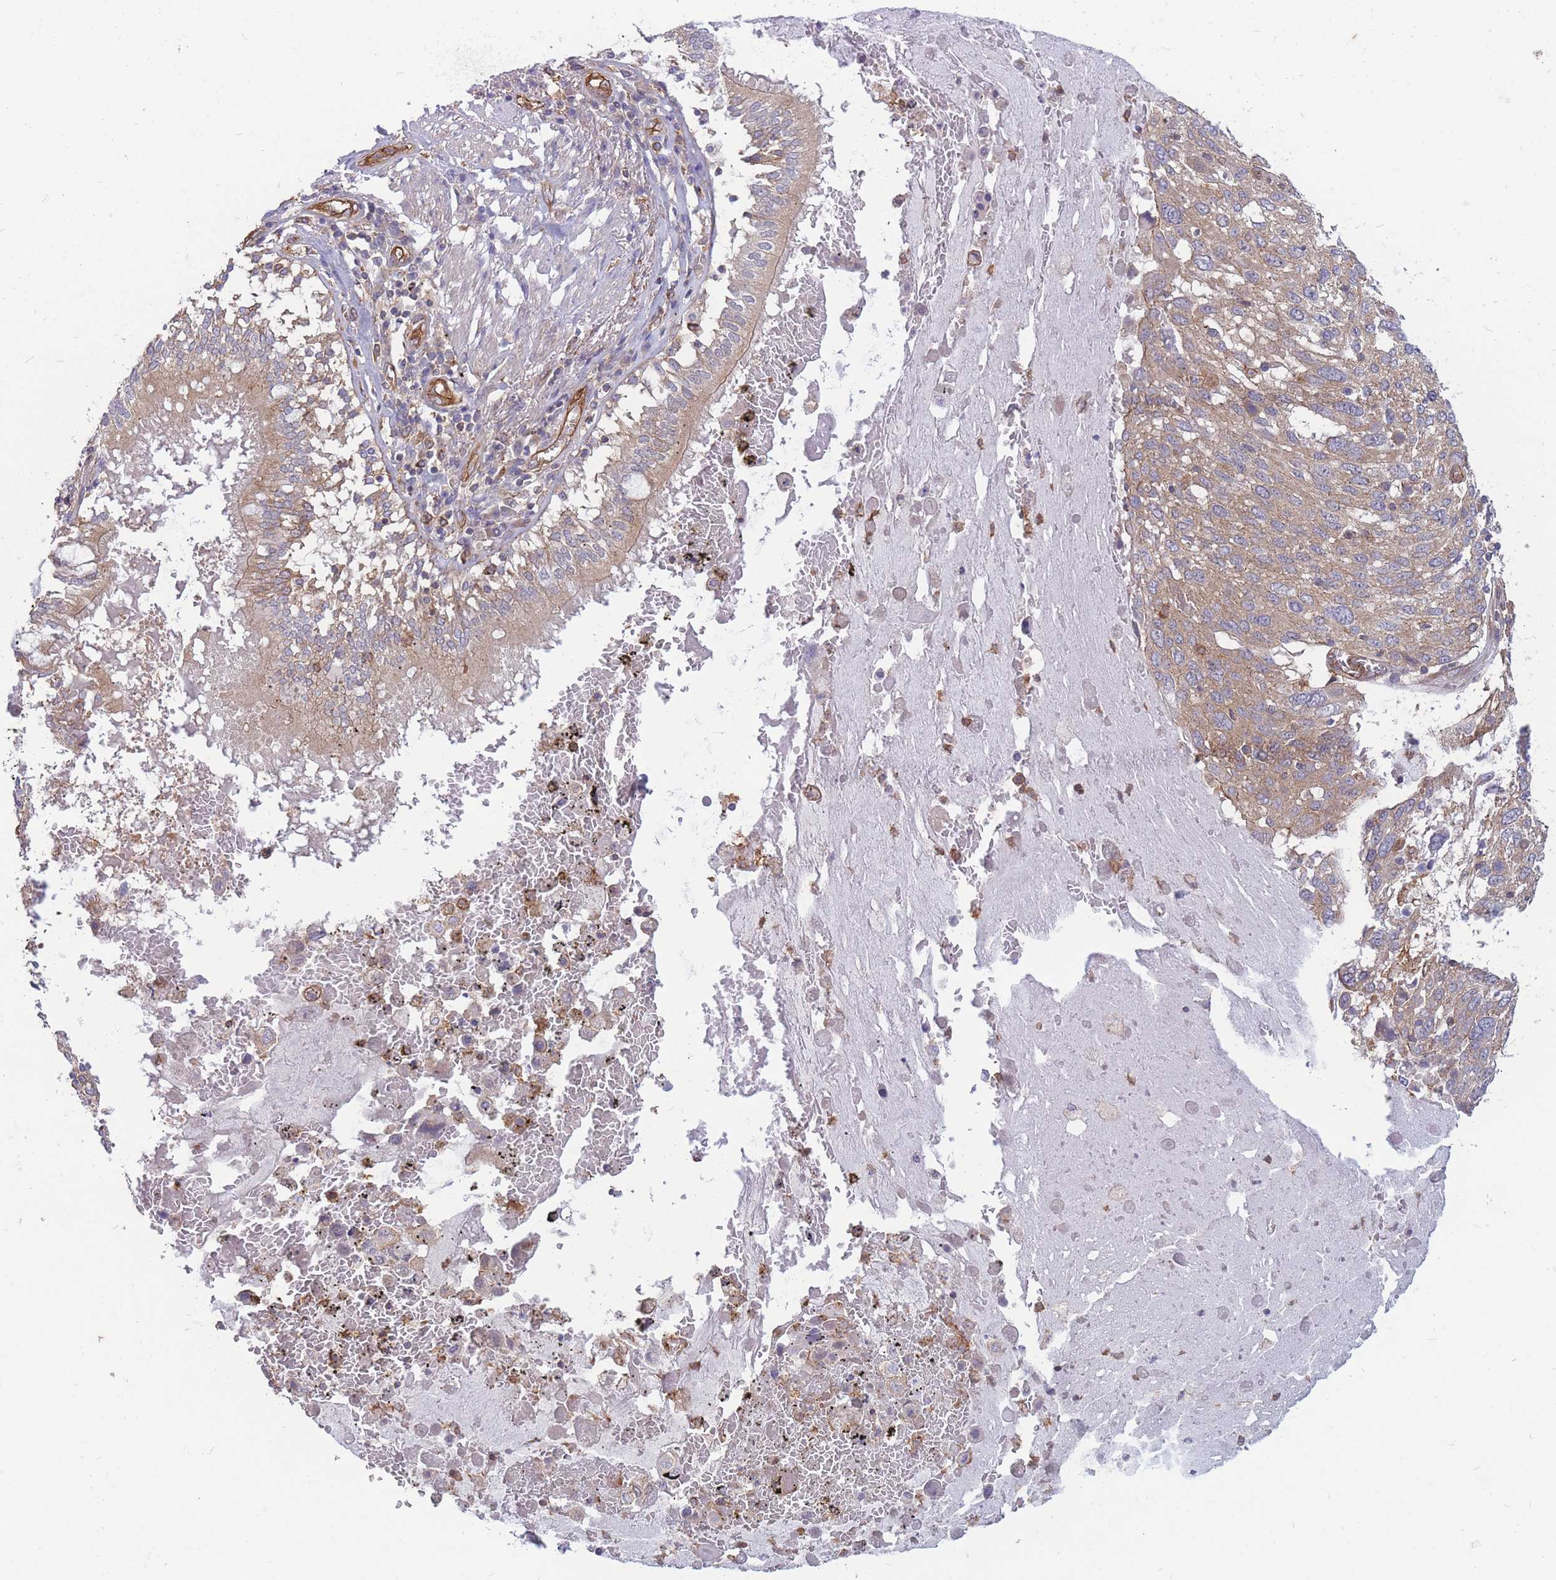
{"staining": {"intensity": "weak", "quantity": ">75%", "location": "cytoplasmic/membranous"}, "tissue": "lung cancer", "cell_type": "Tumor cells", "image_type": "cancer", "snomed": [{"axis": "morphology", "description": "Squamous cell carcinoma, NOS"}, {"axis": "topography", "description": "Lung"}], "caption": "Lung cancer (squamous cell carcinoma) stained for a protein exhibits weak cytoplasmic/membranous positivity in tumor cells.", "gene": "GGA1", "patient": {"sex": "male", "age": 65}}